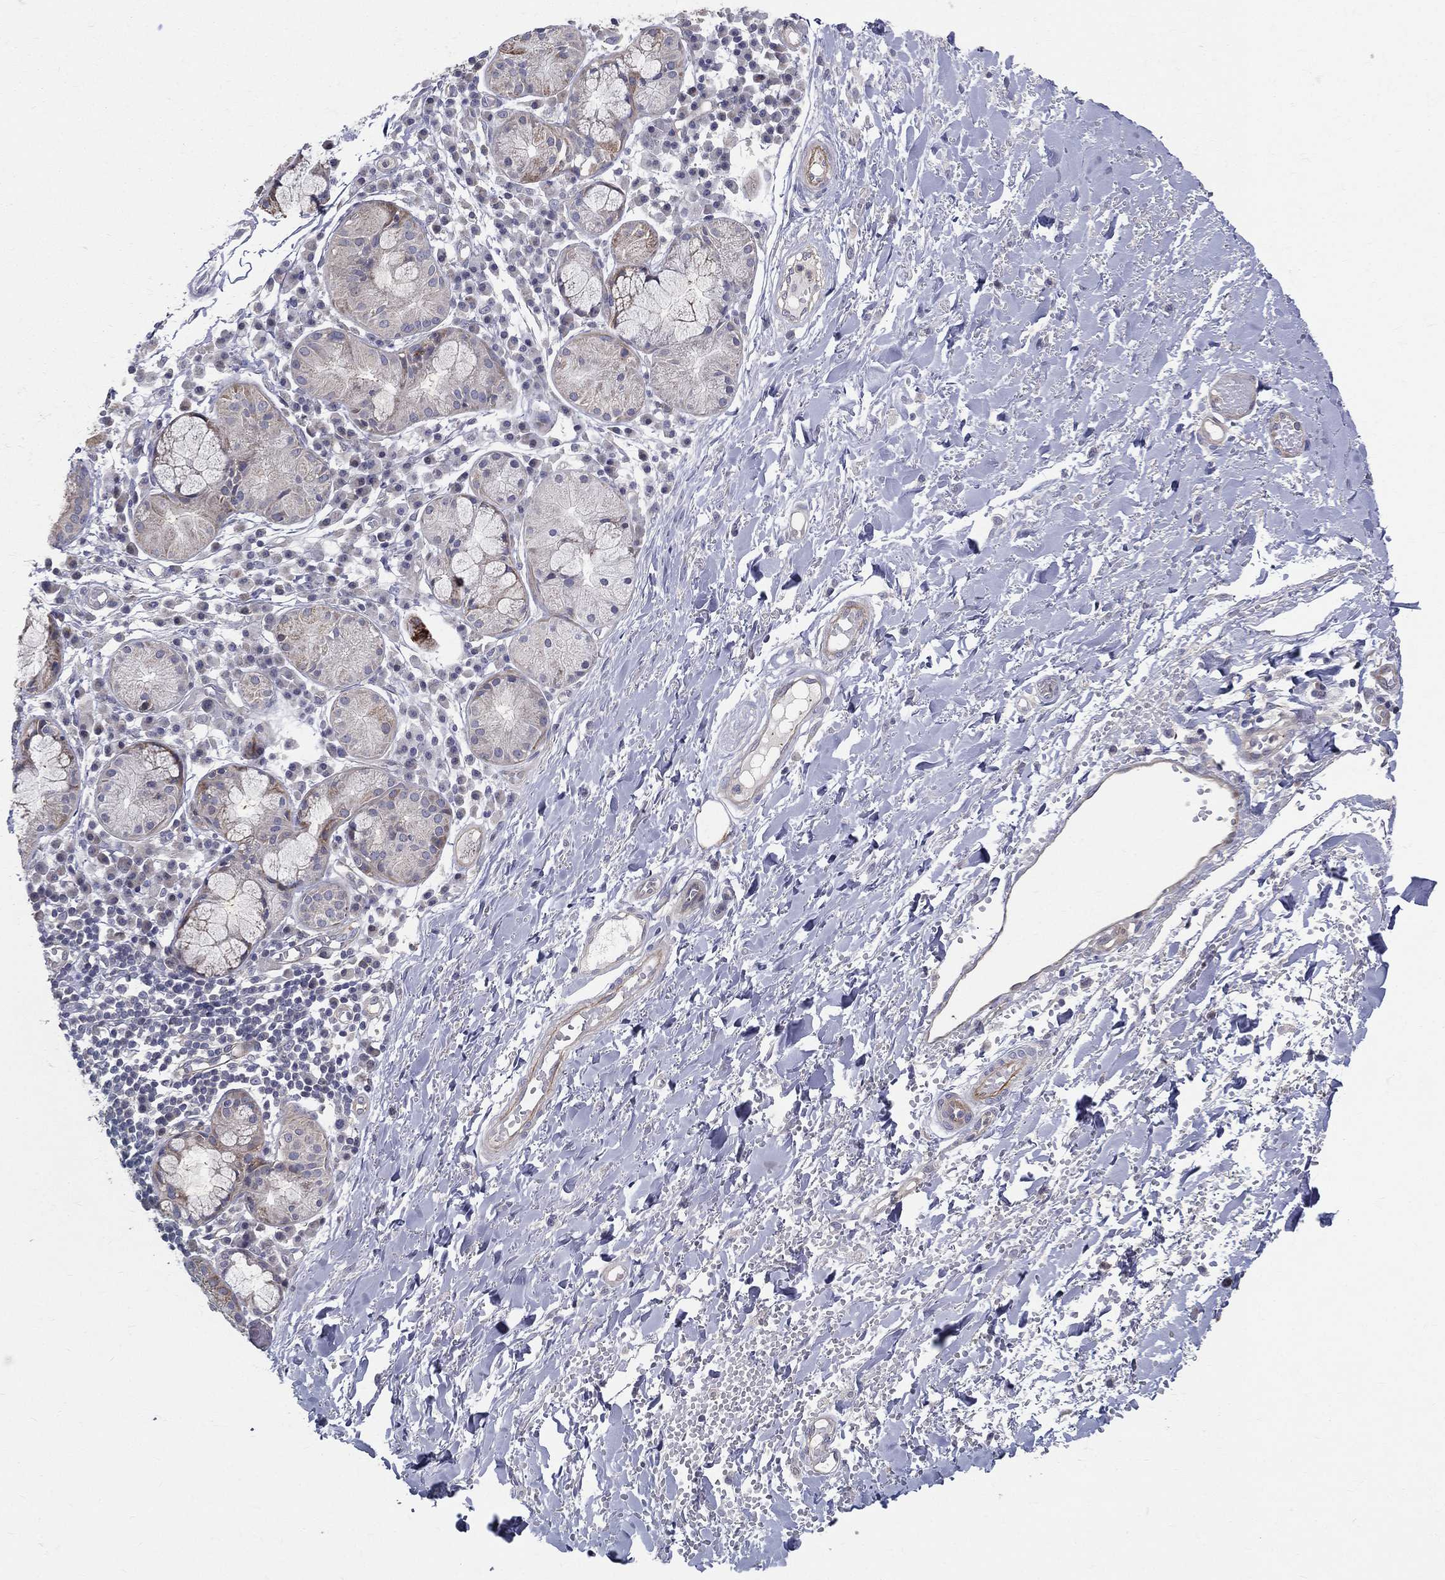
{"staining": {"intensity": "negative", "quantity": "none", "location": "none"}, "tissue": "soft tissue", "cell_type": "Fibroblasts", "image_type": "normal", "snomed": [{"axis": "morphology", "description": "Normal tissue, NOS"}, {"axis": "topography", "description": "Cartilage tissue"}], "caption": "This is a photomicrograph of IHC staining of unremarkable soft tissue, which shows no positivity in fibroblasts.", "gene": "POMZP3", "patient": {"sex": "male", "age": 81}}